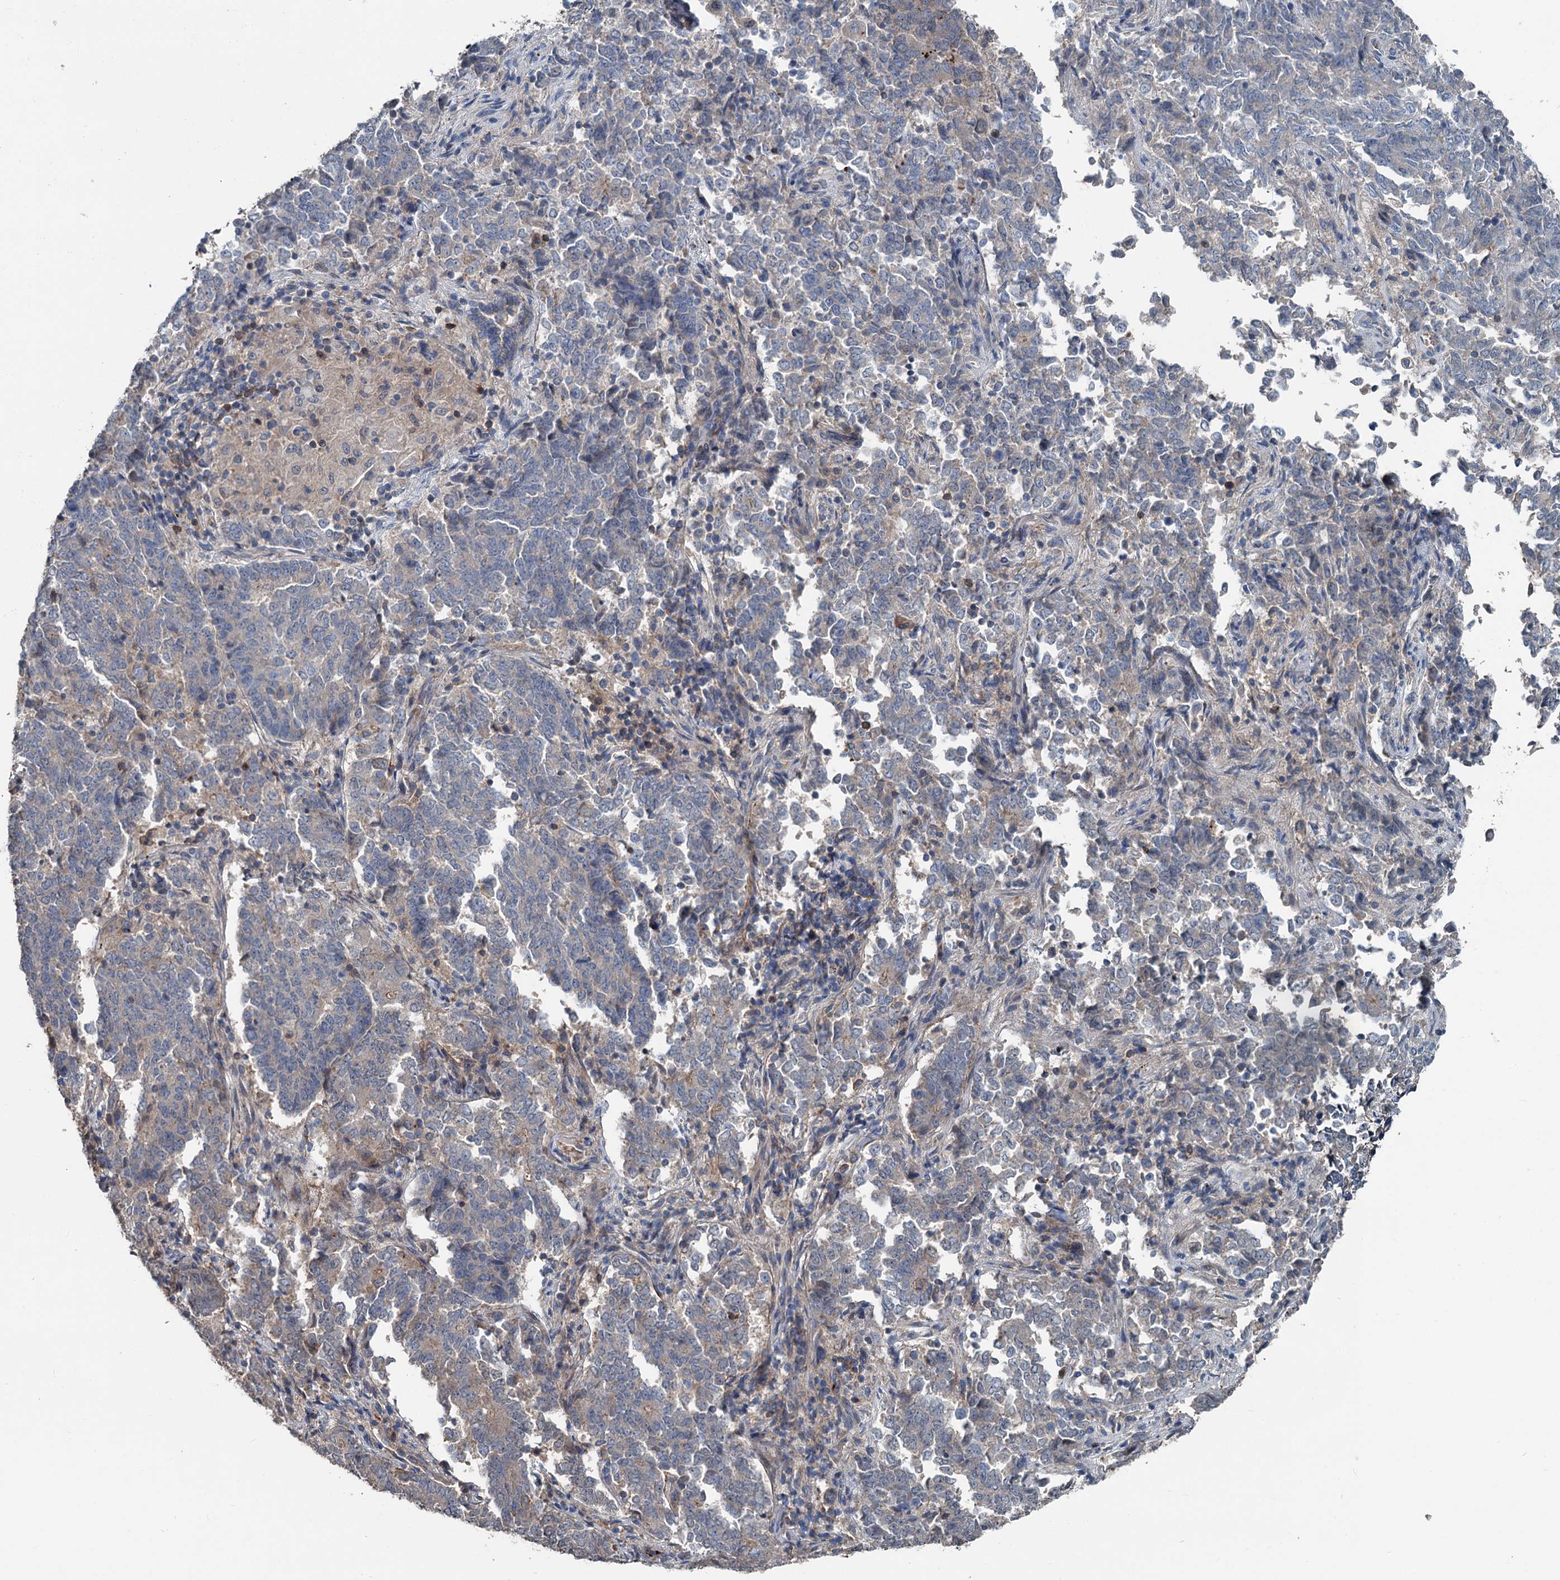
{"staining": {"intensity": "negative", "quantity": "none", "location": "none"}, "tissue": "endometrial cancer", "cell_type": "Tumor cells", "image_type": "cancer", "snomed": [{"axis": "morphology", "description": "Adenocarcinoma, NOS"}, {"axis": "topography", "description": "Endometrium"}], "caption": "IHC histopathology image of adenocarcinoma (endometrial) stained for a protein (brown), which reveals no expression in tumor cells.", "gene": "TEDC1", "patient": {"sex": "female", "age": 80}}